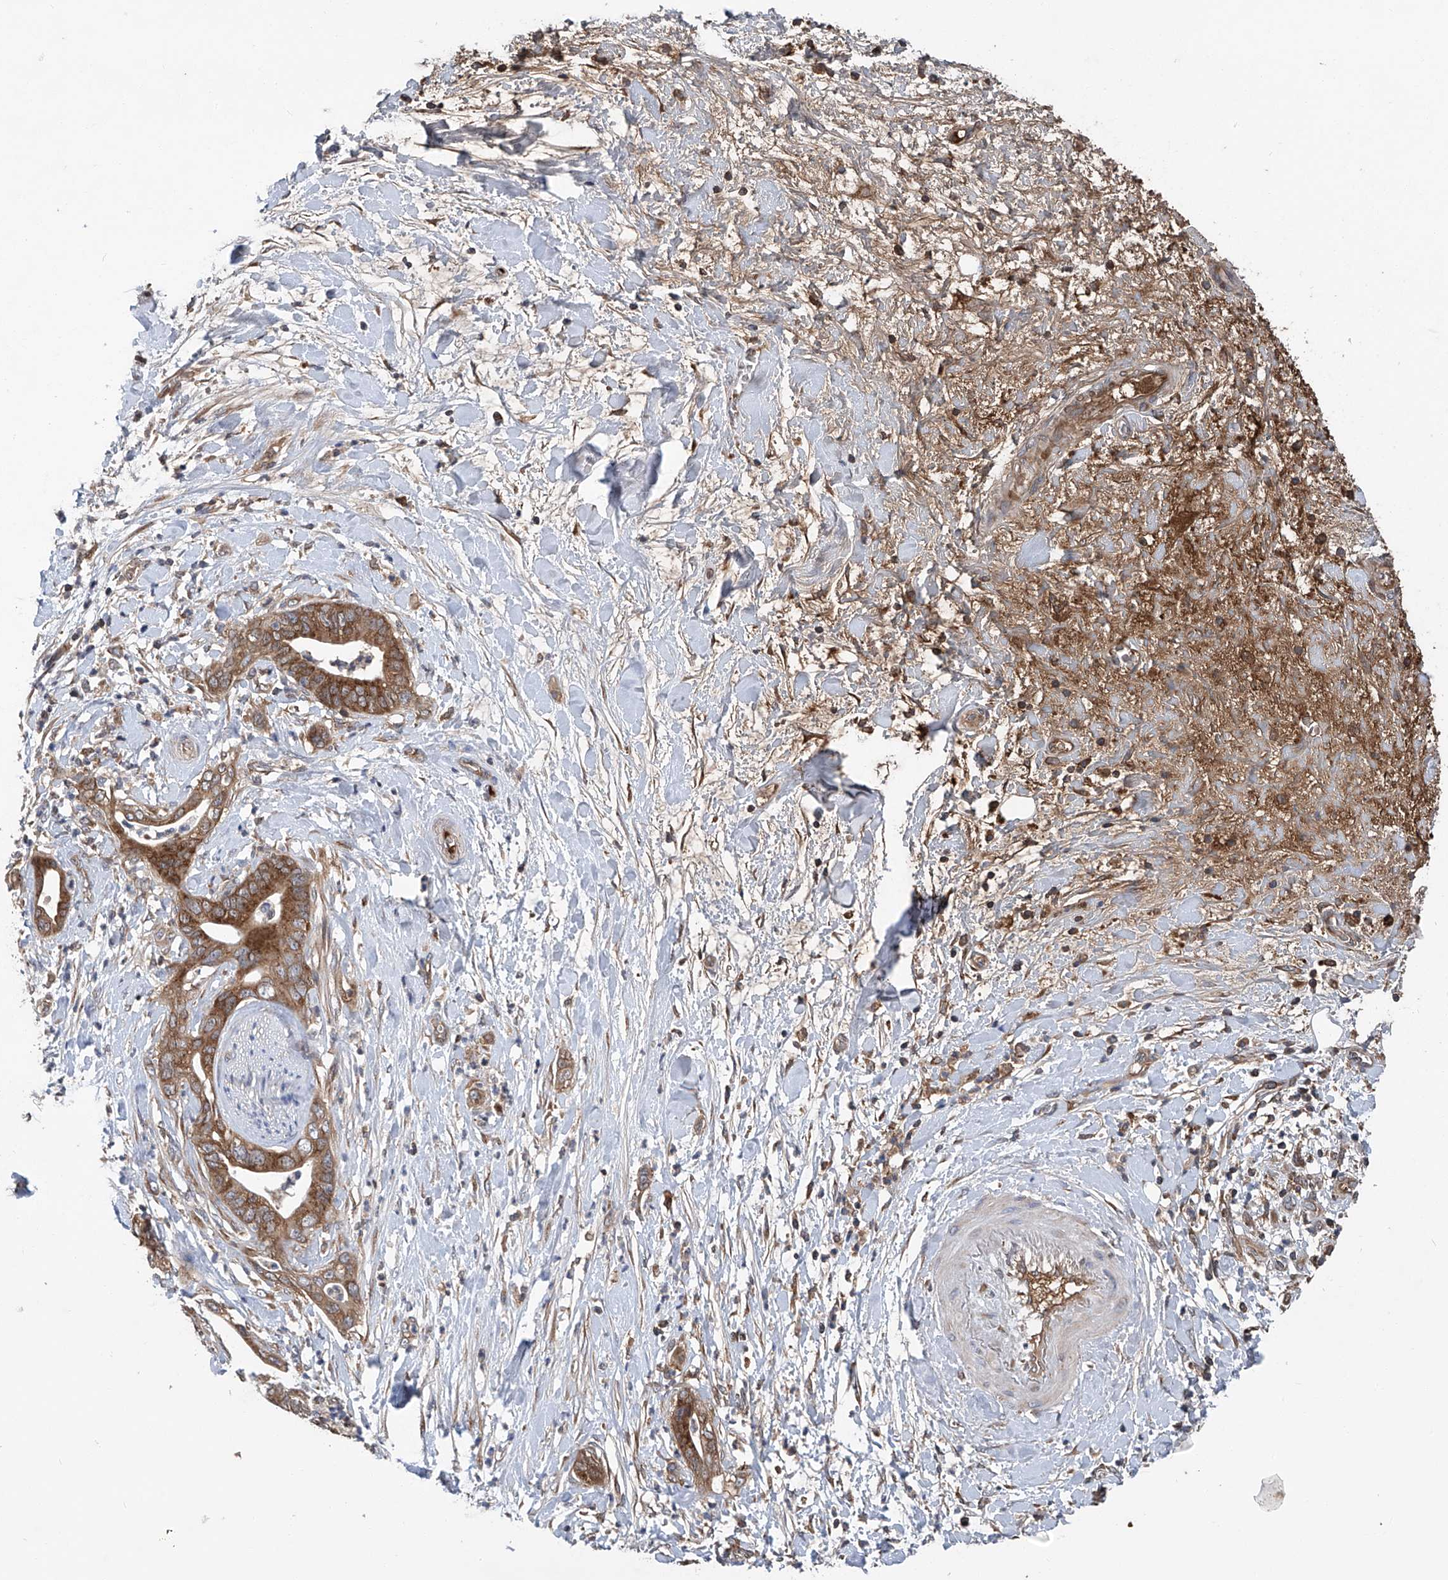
{"staining": {"intensity": "moderate", "quantity": ">75%", "location": "cytoplasmic/membranous"}, "tissue": "pancreatic cancer", "cell_type": "Tumor cells", "image_type": "cancer", "snomed": [{"axis": "morphology", "description": "Adenocarcinoma, NOS"}, {"axis": "topography", "description": "Pancreas"}], "caption": "IHC of adenocarcinoma (pancreatic) shows medium levels of moderate cytoplasmic/membranous staining in about >75% of tumor cells.", "gene": "ASCC3", "patient": {"sex": "female", "age": 78}}